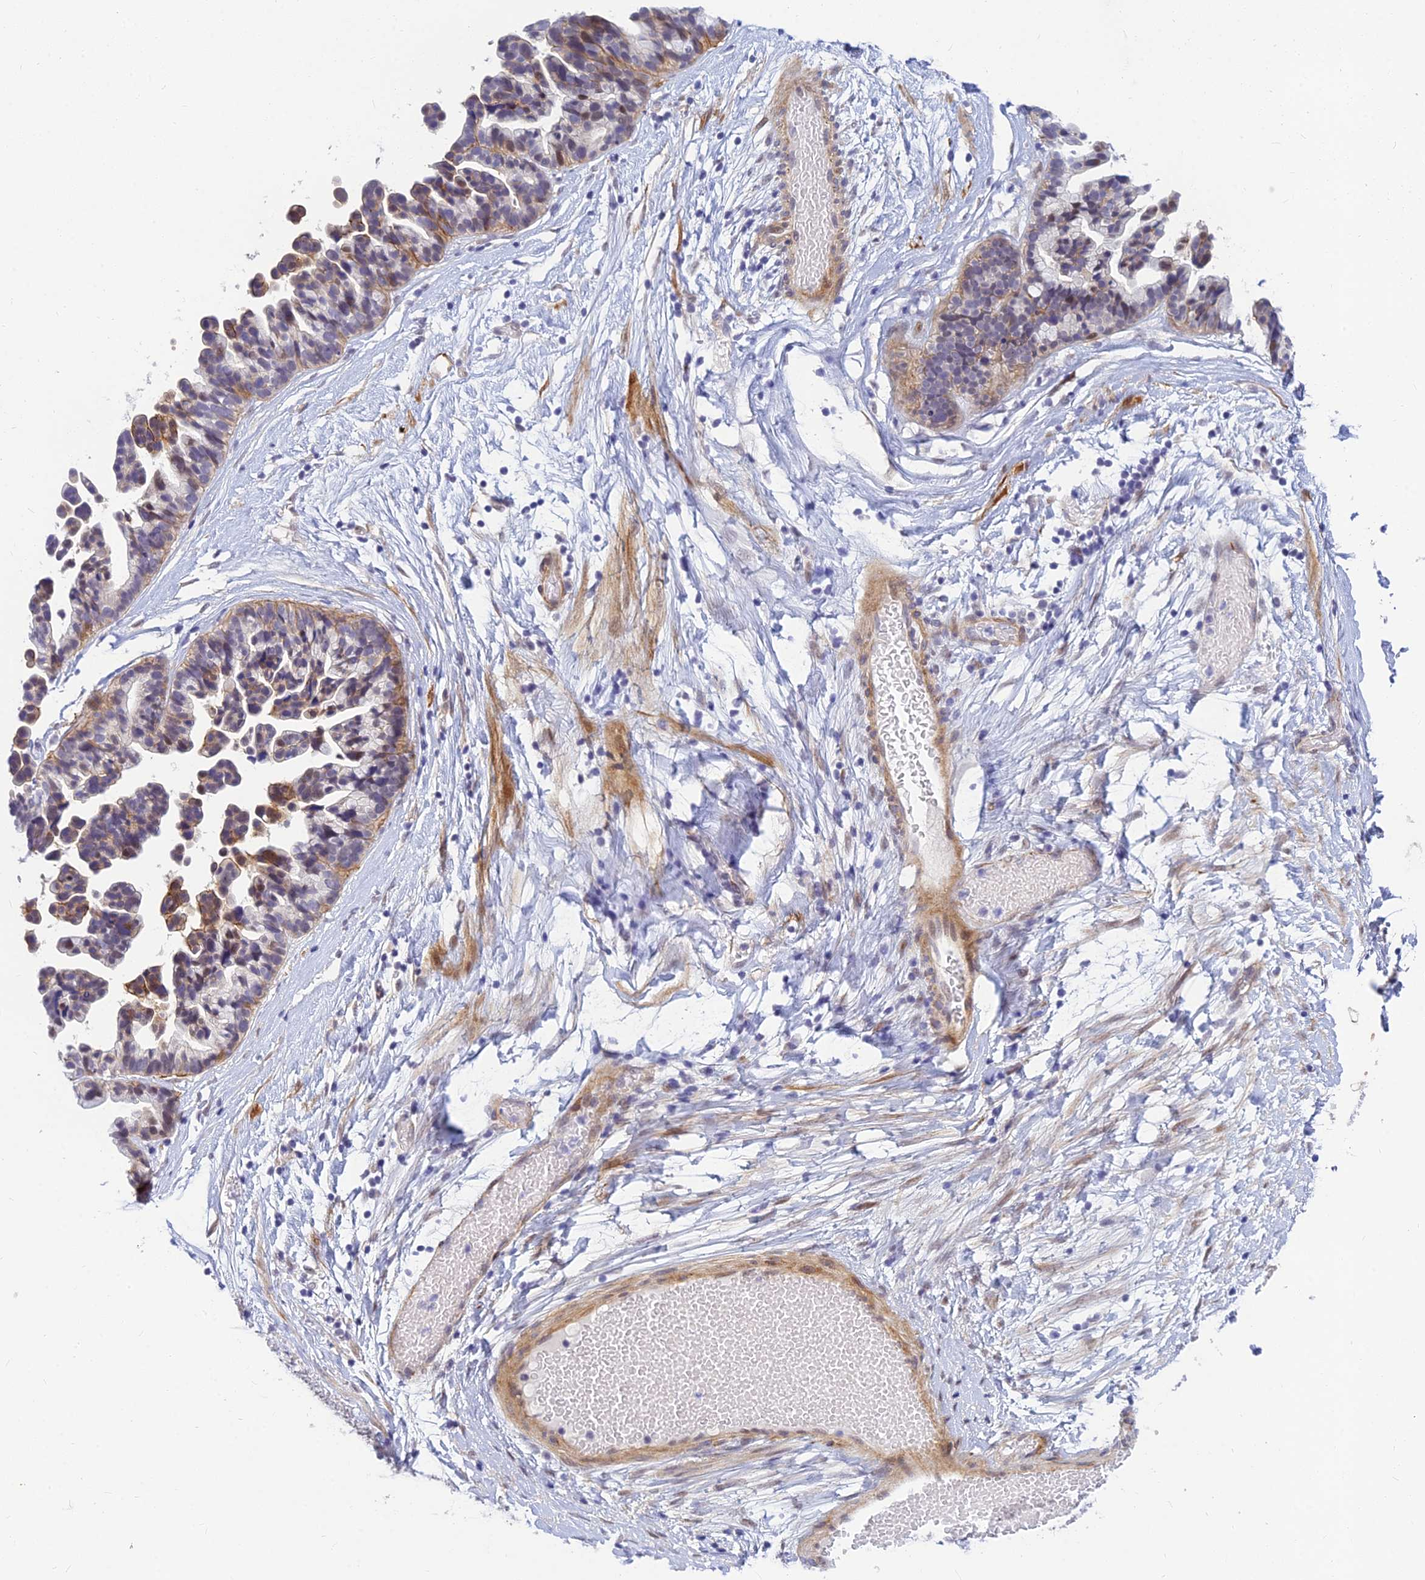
{"staining": {"intensity": "moderate", "quantity": "<25%", "location": "cytoplasmic/membranous"}, "tissue": "ovarian cancer", "cell_type": "Tumor cells", "image_type": "cancer", "snomed": [{"axis": "morphology", "description": "Cystadenocarcinoma, serous, NOS"}, {"axis": "topography", "description": "Ovary"}], "caption": "Immunohistochemistry photomicrograph of serous cystadenocarcinoma (ovarian) stained for a protein (brown), which shows low levels of moderate cytoplasmic/membranous staining in about <25% of tumor cells.", "gene": "CLK4", "patient": {"sex": "female", "age": 56}}